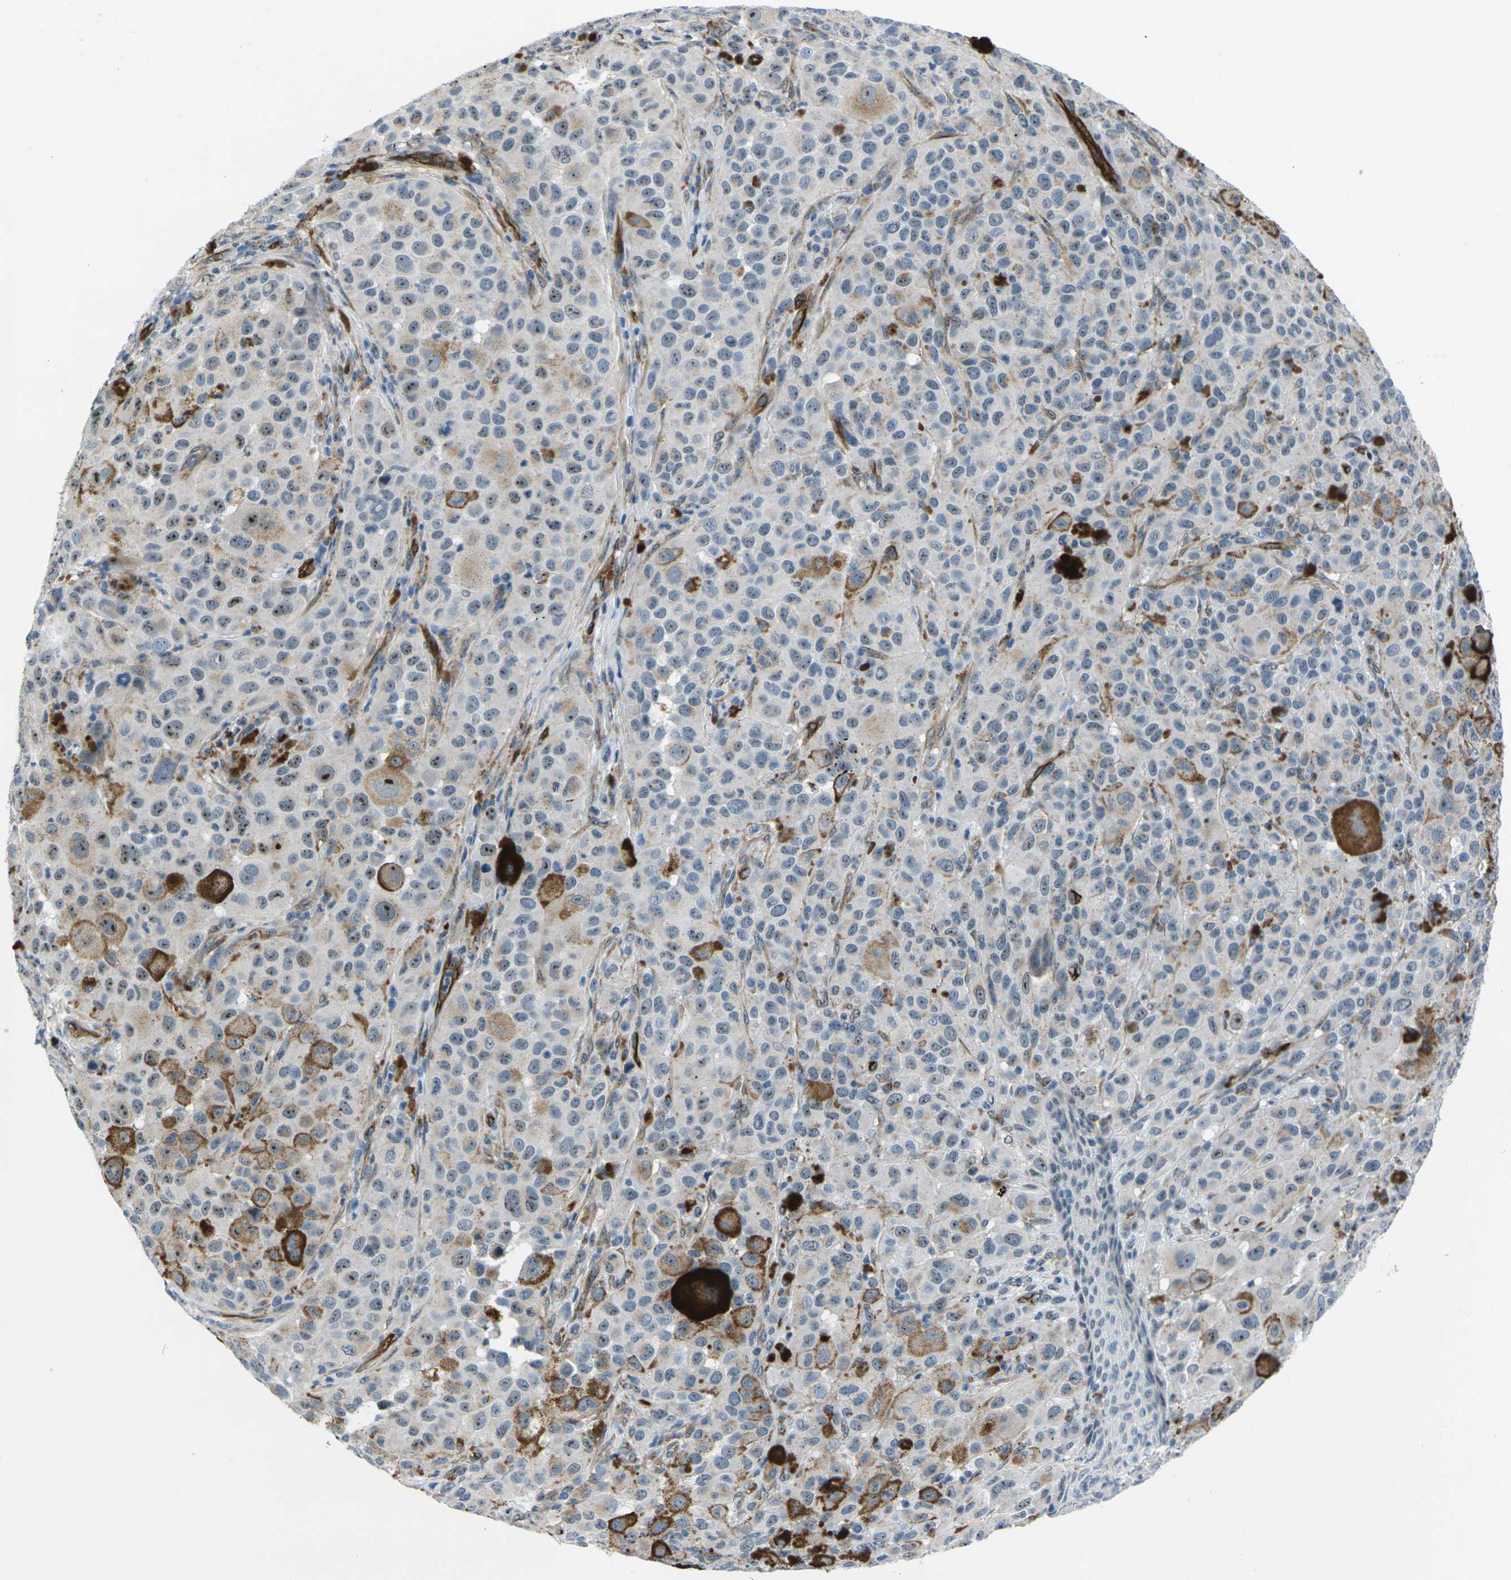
{"staining": {"intensity": "moderate", "quantity": "25%-75%", "location": "cytoplasmic/membranous,nuclear"}, "tissue": "melanoma", "cell_type": "Tumor cells", "image_type": "cancer", "snomed": [{"axis": "morphology", "description": "Malignant melanoma, NOS"}, {"axis": "topography", "description": "Skin"}], "caption": "Immunohistochemistry image of neoplastic tissue: malignant melanoma stained using immunohistochemistry (IHC) reveals medium levels of moderate protein expression localized specifically in the cytoplasmic/membranous and nuclear of tumor cells, appearing as a cytoplasmic/membranous and nuclear brown color.", "gene": "HSPA12B", "patient": {"sex": "male", "age": 96}}